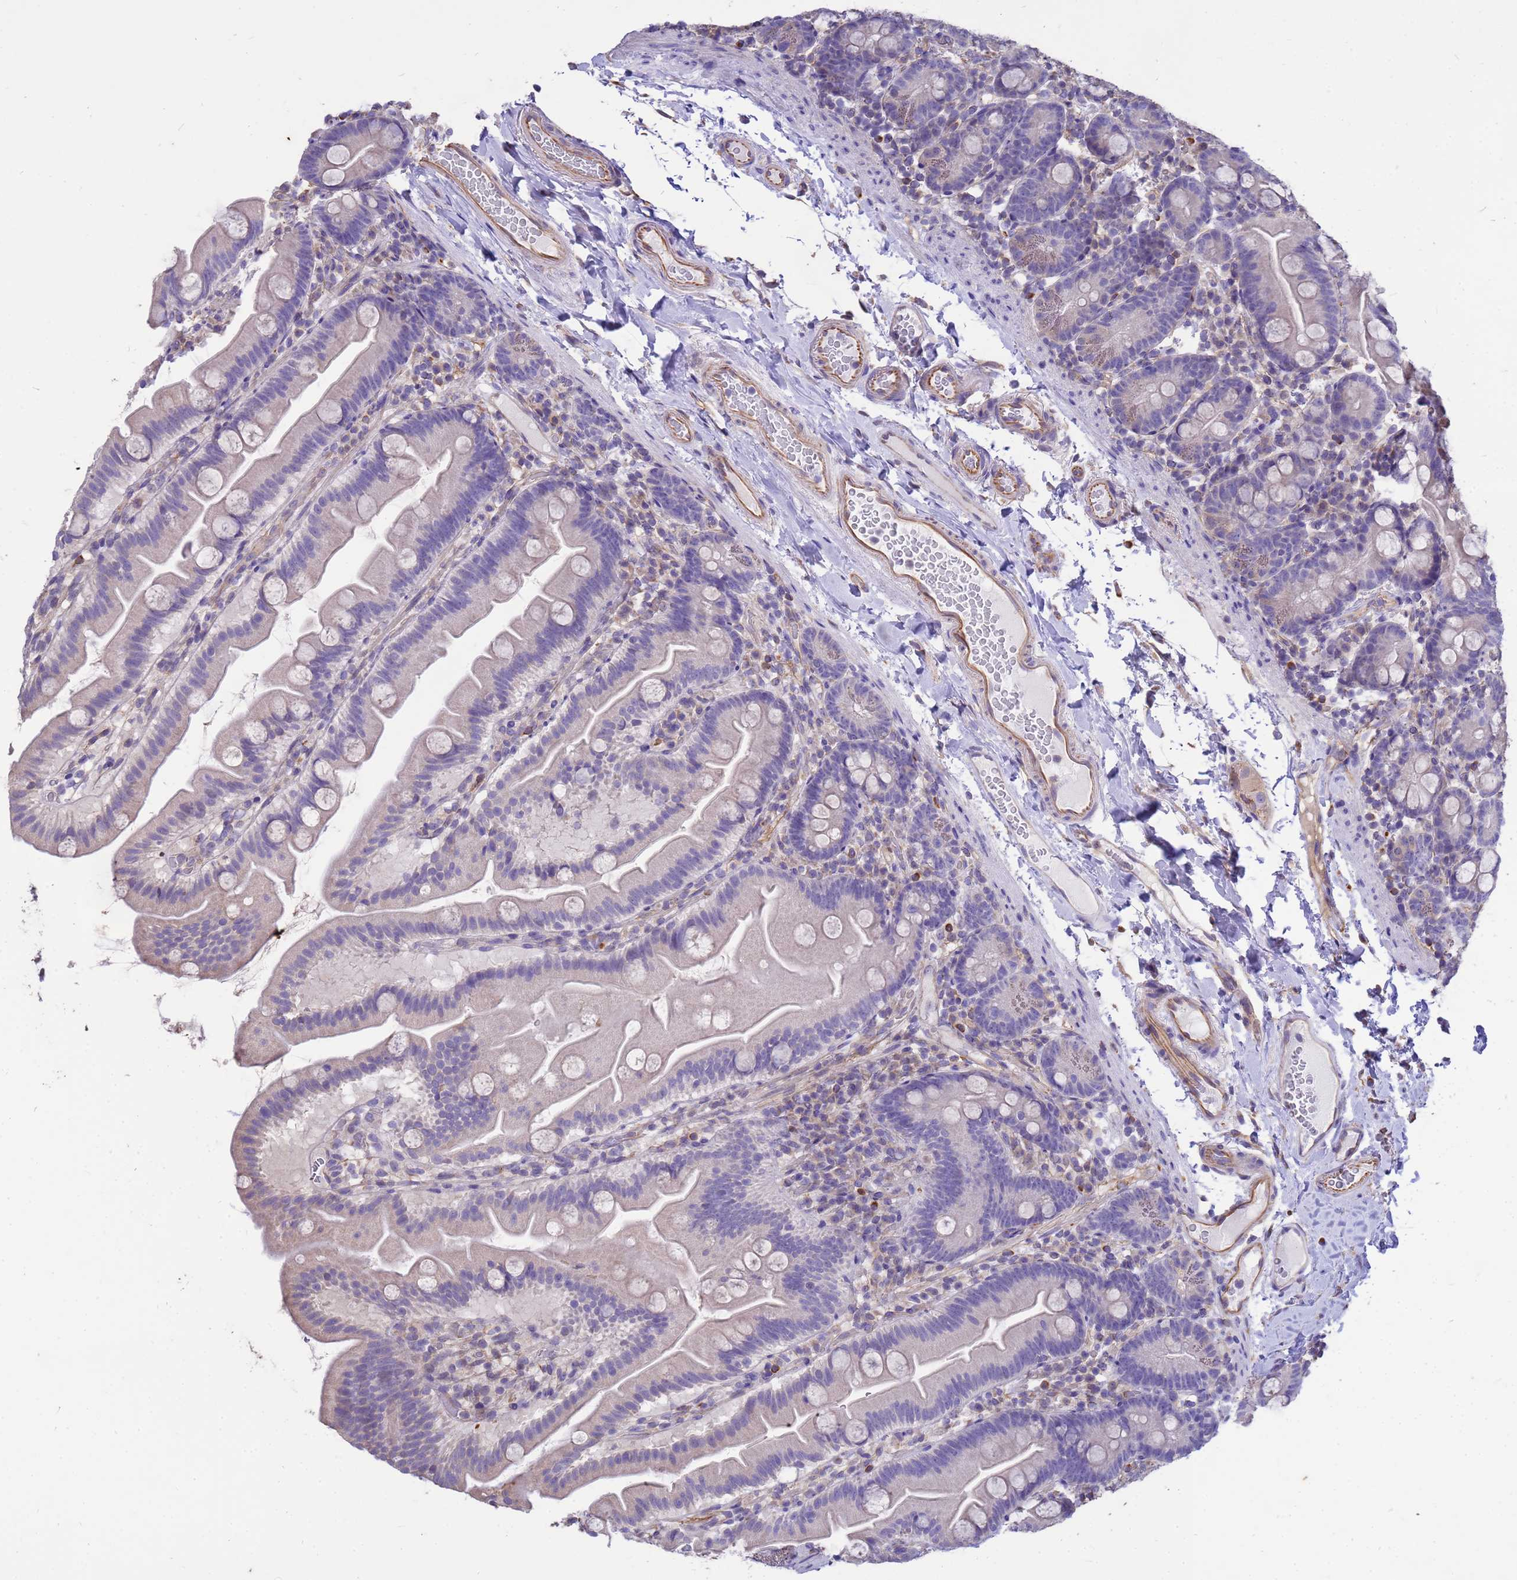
{"staining": {"intensity": "negative", "quantity": "none", "location": "none"}, "tissue": "small intestine", "cell_type": "Glandular cells", "image_type": "normal", "snomed": [{"axis": "morphology", "description": "Normal tissue, NOS"}, {"axis": "topography", "description": "Small intestine"}], "caption": "Glandular cells show no significant protein expression in unremarkable small intestine. Brightfield microscopy of IHC stained with DAB (brown) and hematoxylin (blue), captured at high magnification.", "gene": "TCEAL3", "patient": {"sex": "female", "age": 68}}